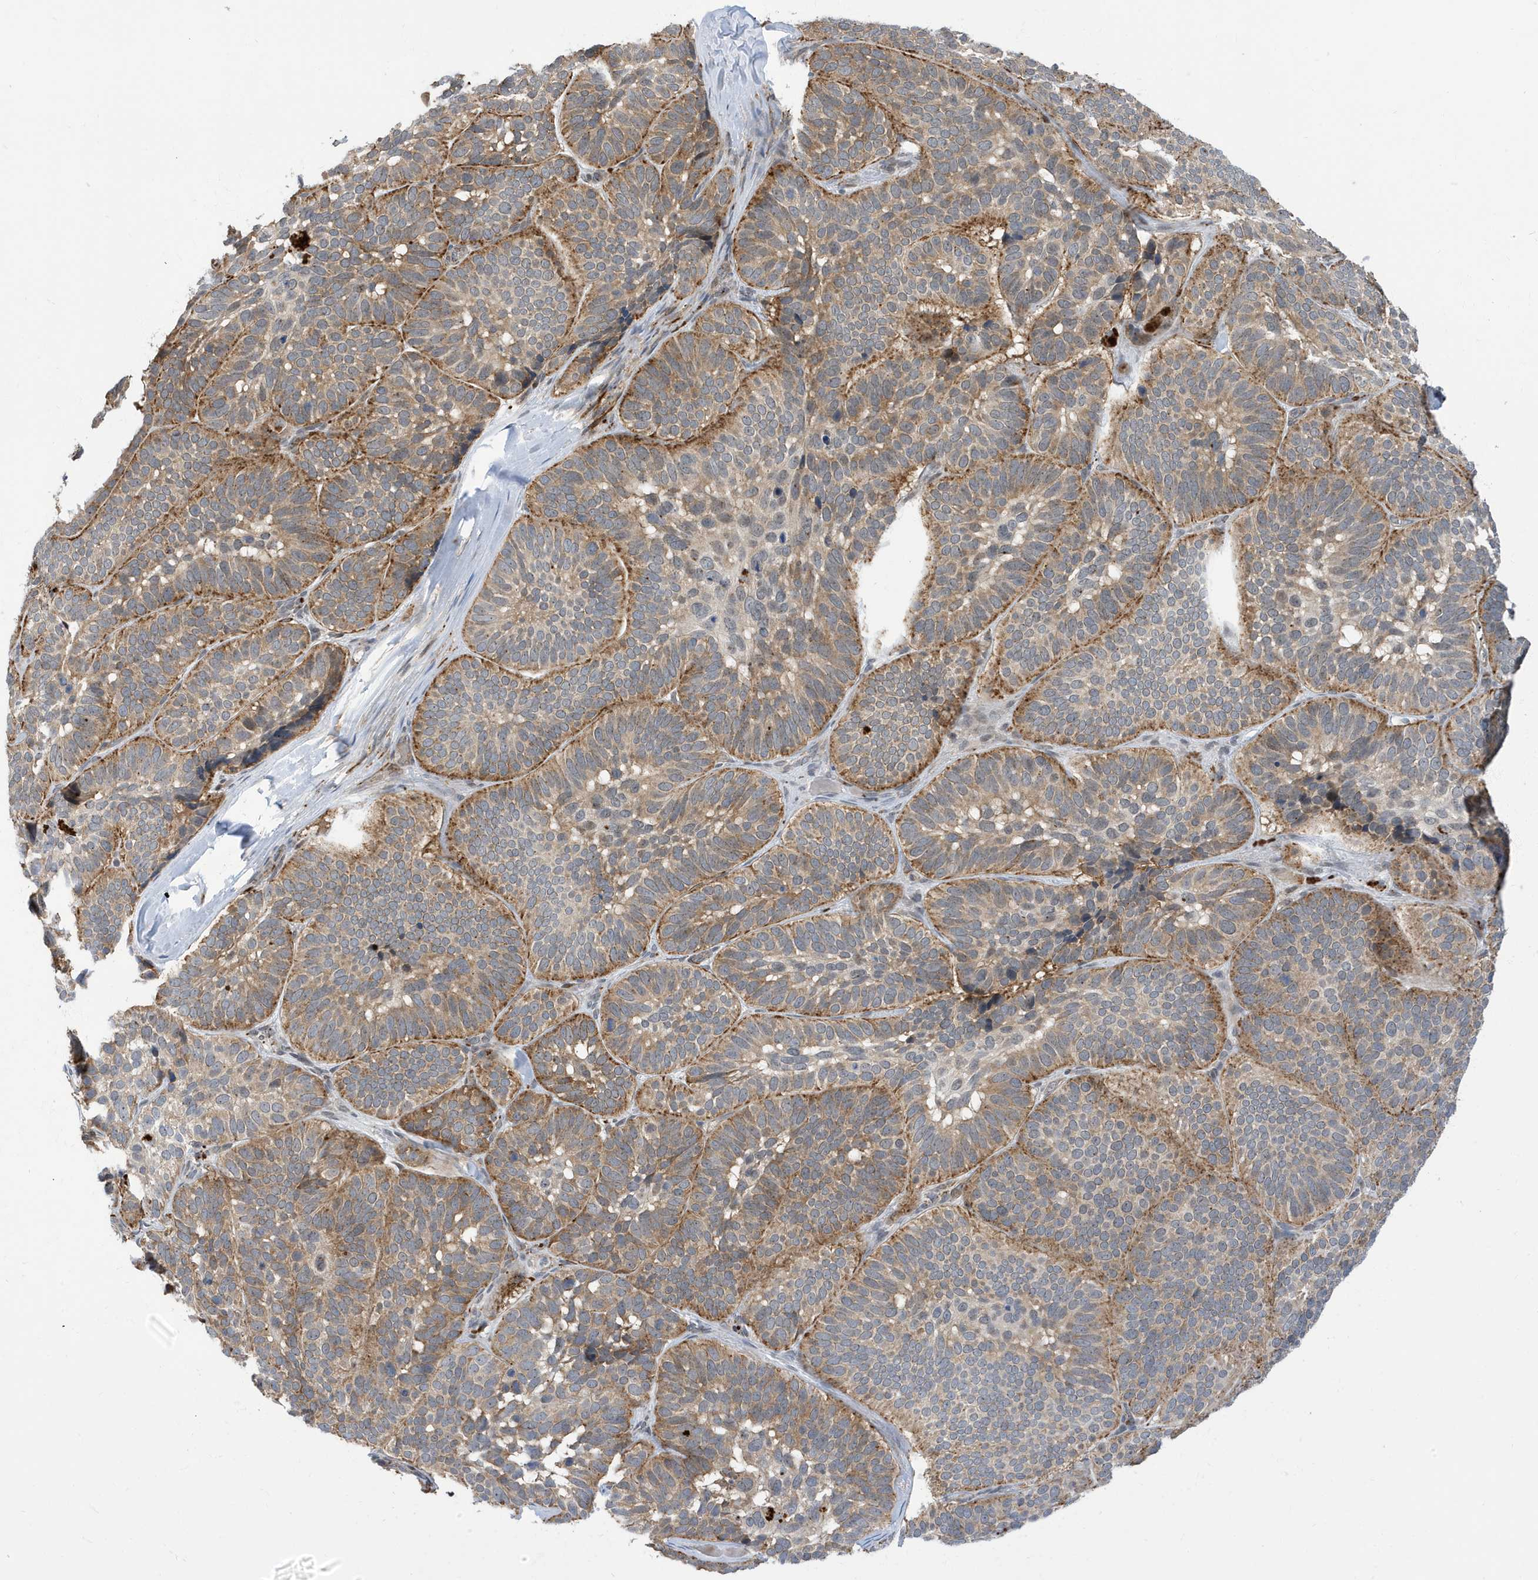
{"staining": {"intensity": "moderate", "quantity": ">75%", "location": "cytoplasmic/membranous"}, "tissue": "skin cancer", "cell_type": "Tumor cells", "image_type": "cancer", "snomed": [{"axis": "morphology", "description": "Basal cell carcinoma"}, {"axis": "topography", "description": "Skin"}], "caption": "Immunohistochemistry photomicrograph of neoplastic tissue: skin basal cell carcinoma stained using IHC demonstrates medium levels of moderate protein expression localized specifically in the cytoplasmic/membranous of tumor cells, appearing as a cytoplasmic/membranous brown color.", "gene": "ZNF507", "patient": {"sex": "male", "age": 62}}